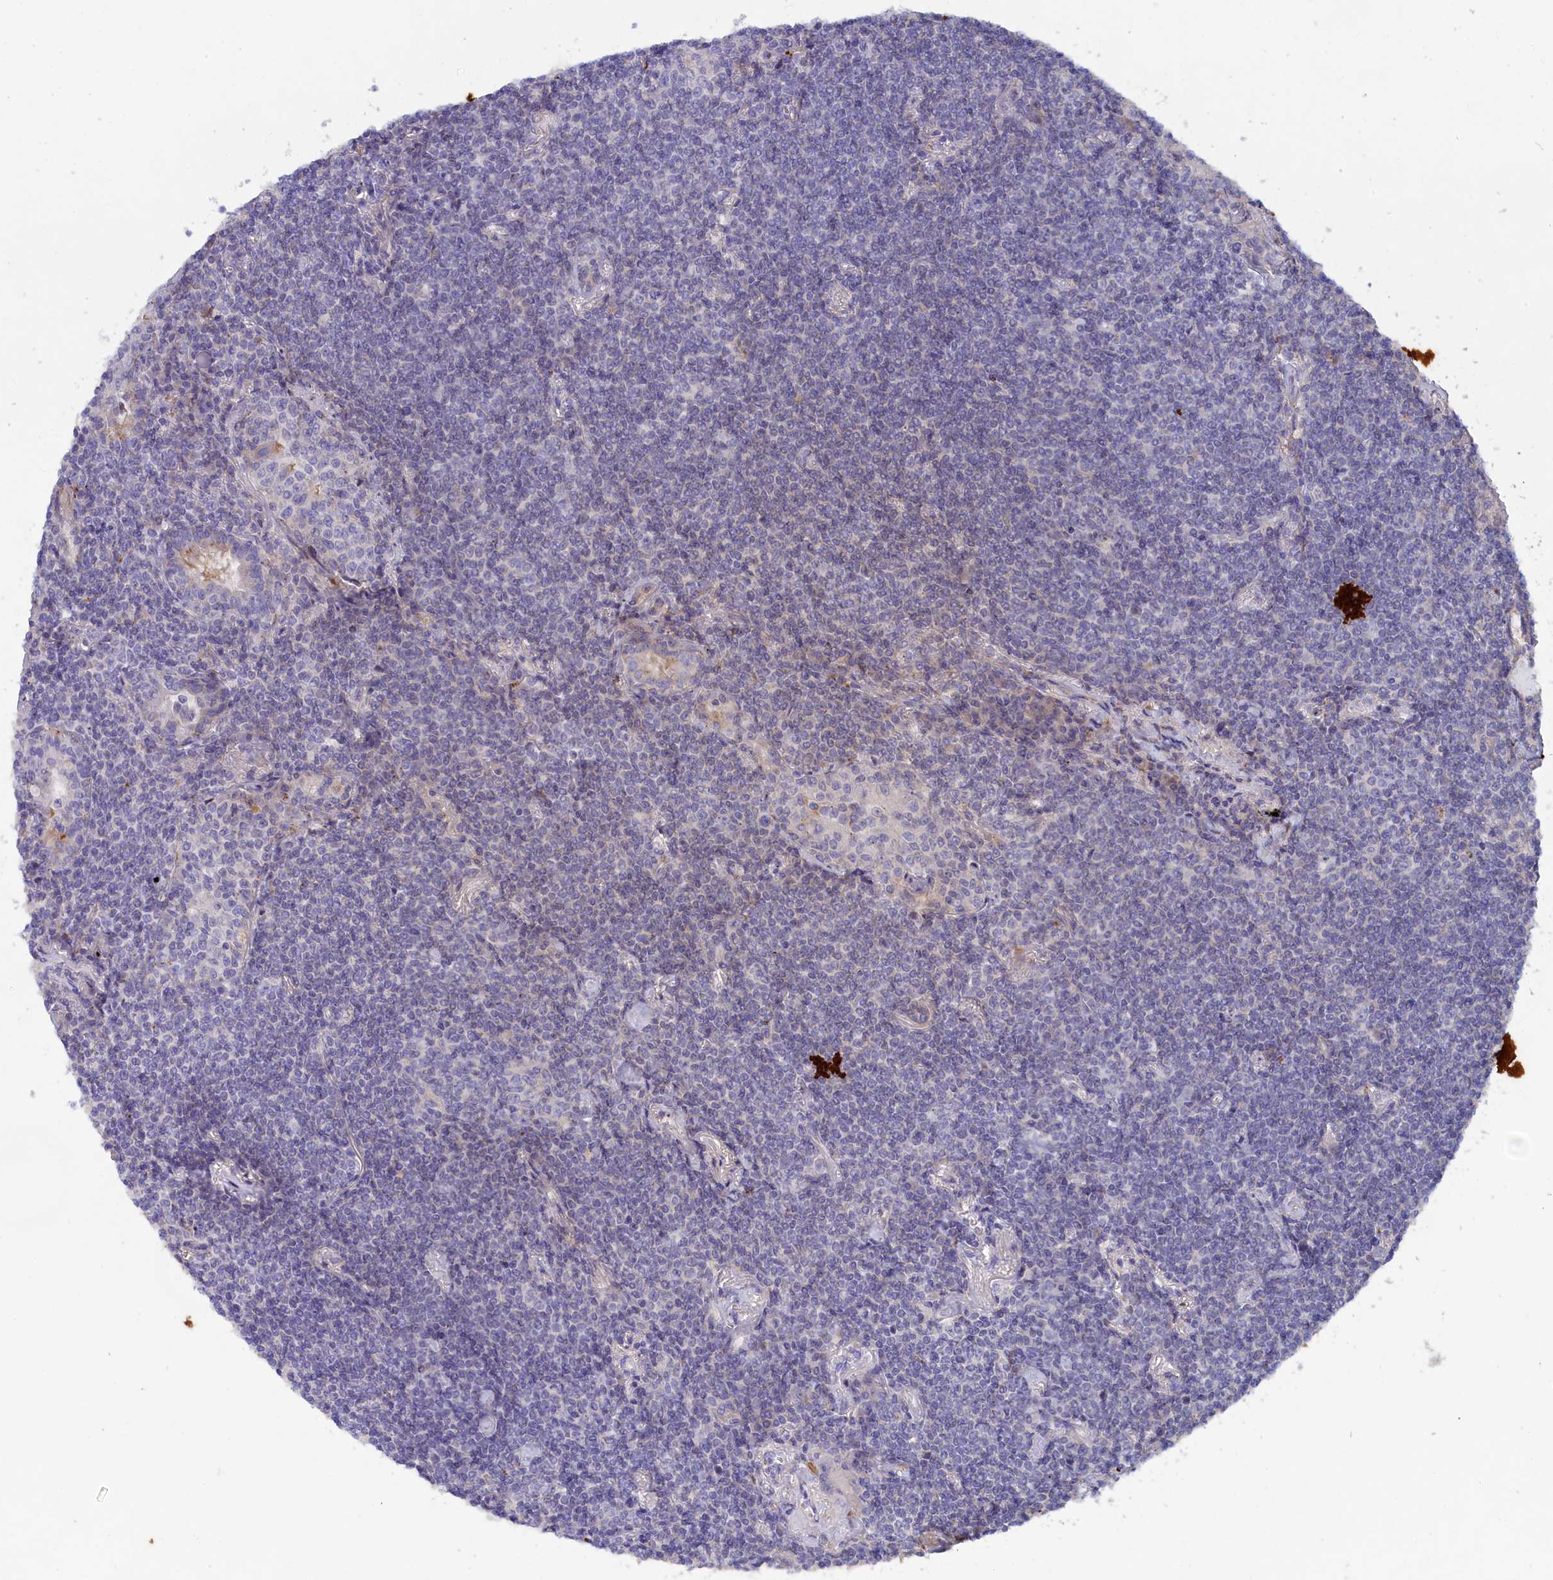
{"staining": {"intensity": "negative", "quantity": "none", "location": "none"}, "tissue": "lymphoma", "cell_type": "Tumor cells", "image_type": "cancer", "snomed": [{"axis": "morphology", "description": "Malignant lymphoma, non-Hodgkin's type, Low grade"}, {"axis": "topography", "description": "Lung"}], "caption": "The histopathology image demonstrates no staining of tumor cells in lymphoma.", "gene": "WDR6", "patient": {"sex": "female", "age": 71}}